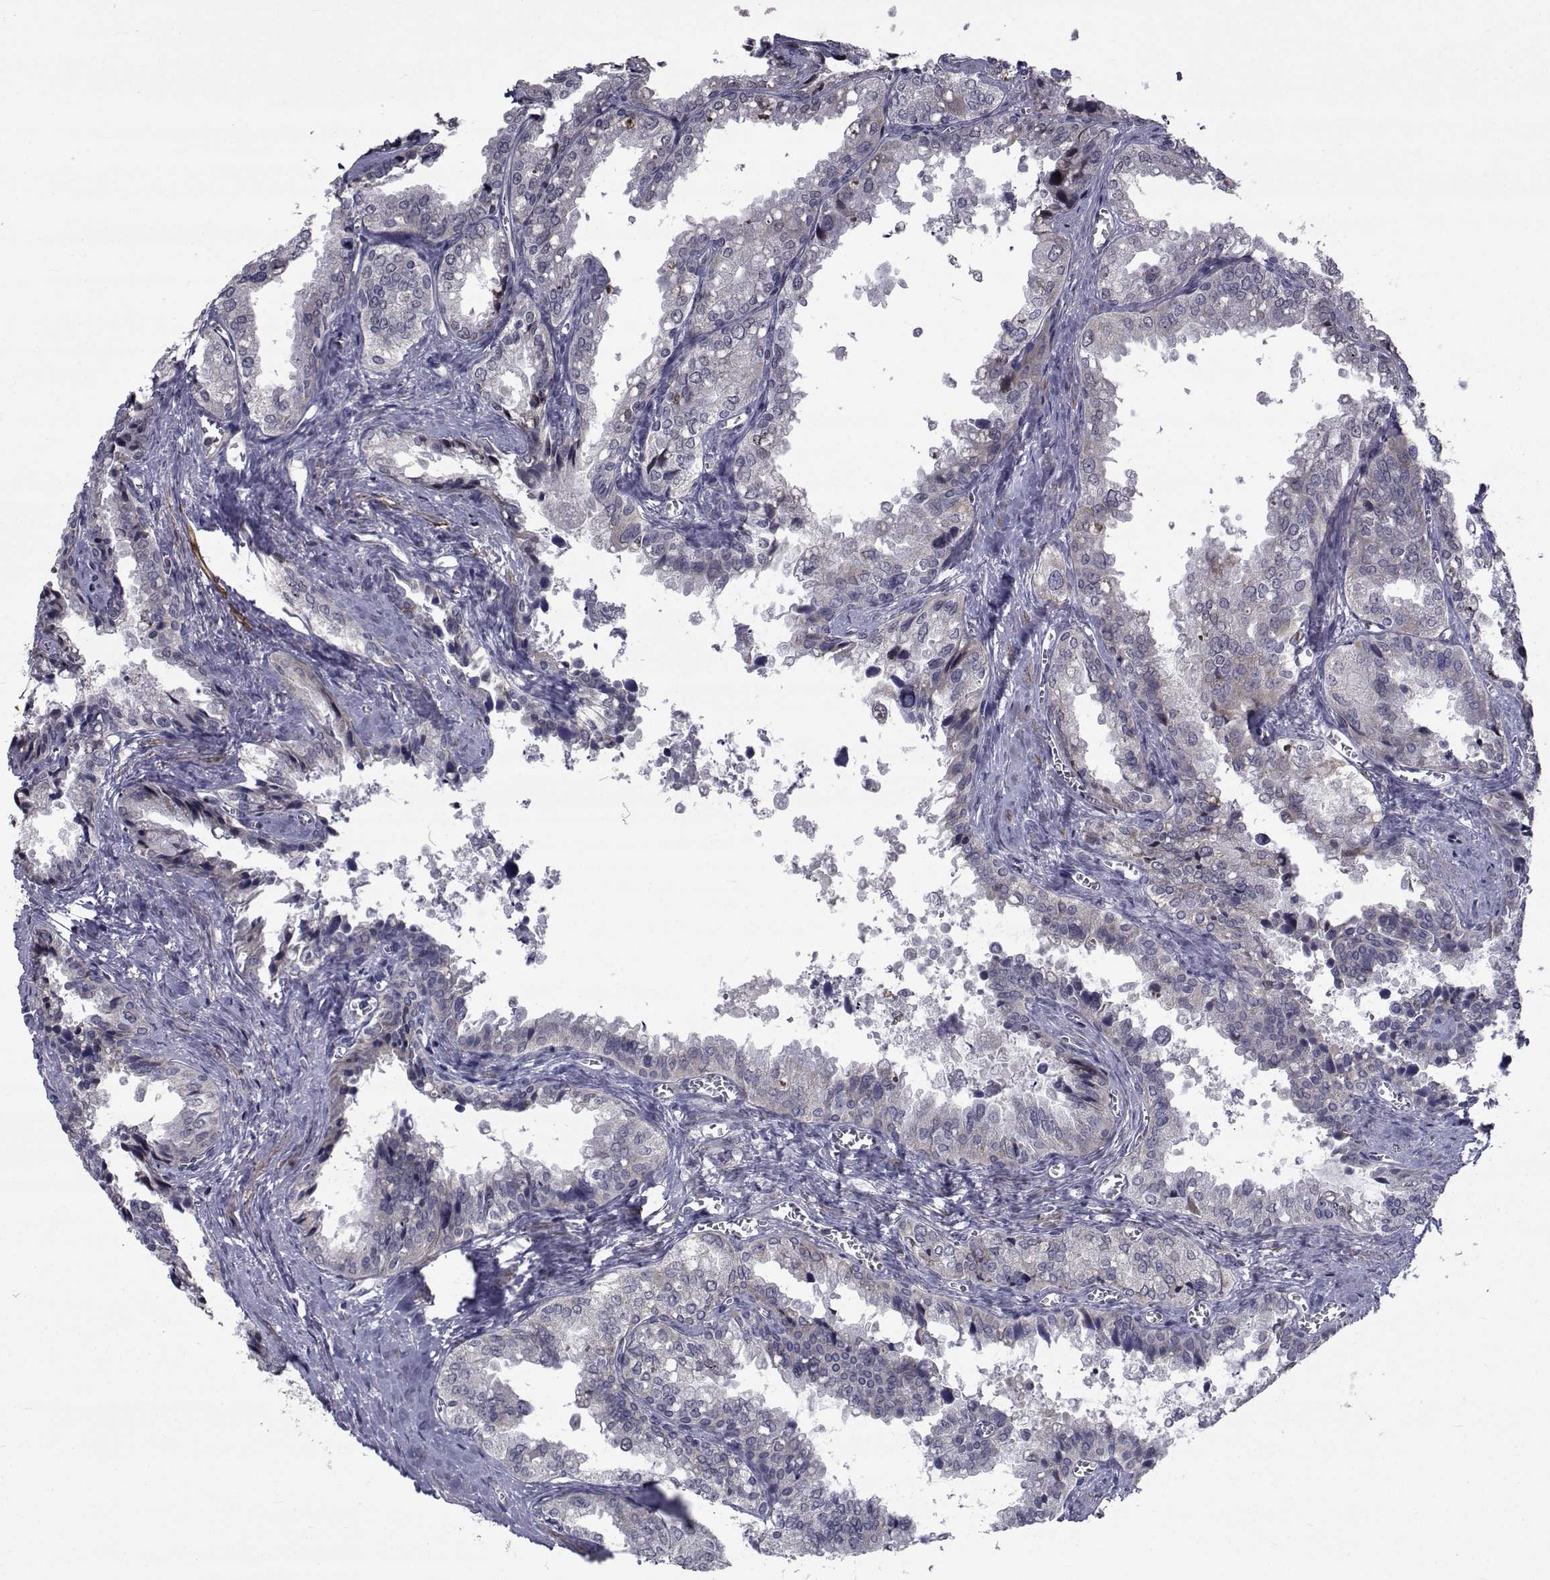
{"staining": {"intensity": "weak", "quantity": "<25%", "location": "cytoplasmic/membranous"}, "tissue": "seminal vesicle", "cell_type": "Glandular cells", "image_type": "normal", "snomed": [{"axis": "morphology", "description": "Normal tissue, NOS"}, {"axis": "topography", "description": "Seminal veicle"}], "caption": "Immunohistochemical staining of unremarkable seminal vesicle displays no significant positivity in glandular cells.", "gene": "CFAP74", "patient": {"sex": "male", "age": 67}}